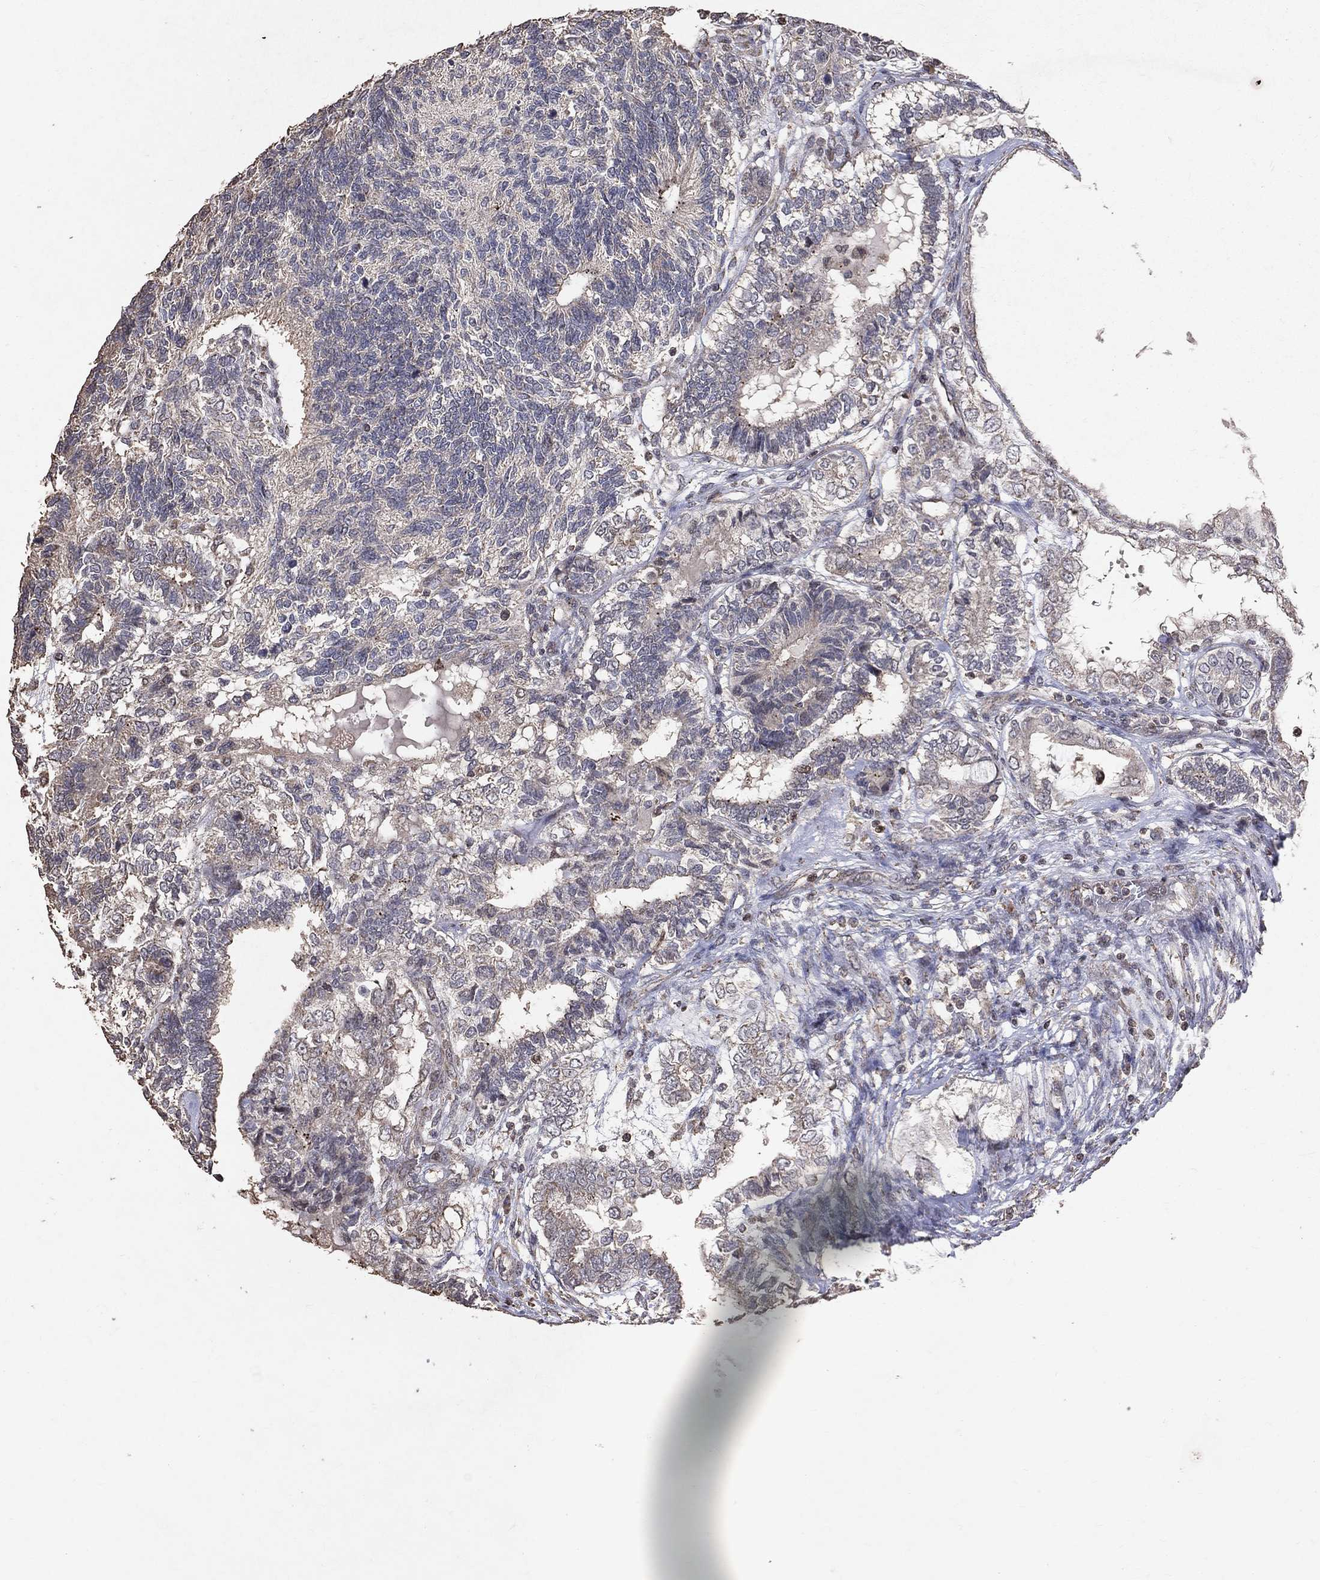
{"staining": {"intensity": "weak", "quantity": "<25%", "location": "cytoplasmic/membranous"}, "tissue": "testis cancer", "cell_type": "Tumor cells", "image_type": "cancer", "snomed": [{"axis": "morphology", "description": "Seminoma, NOS"}, {"axis": "morphology", "description": "Carcinoma, Embryonal, NOS"}, {"axis": "topography", "description": "Testis"}], "caption": "Immunohistochemistry photomicrograph of neoplastic tissue: human testis cancer stained with DAB reveals no significant protein positivity in tumor cells.", "gene": "LY6K", "patient": {"sex": "male", "age": 41}}